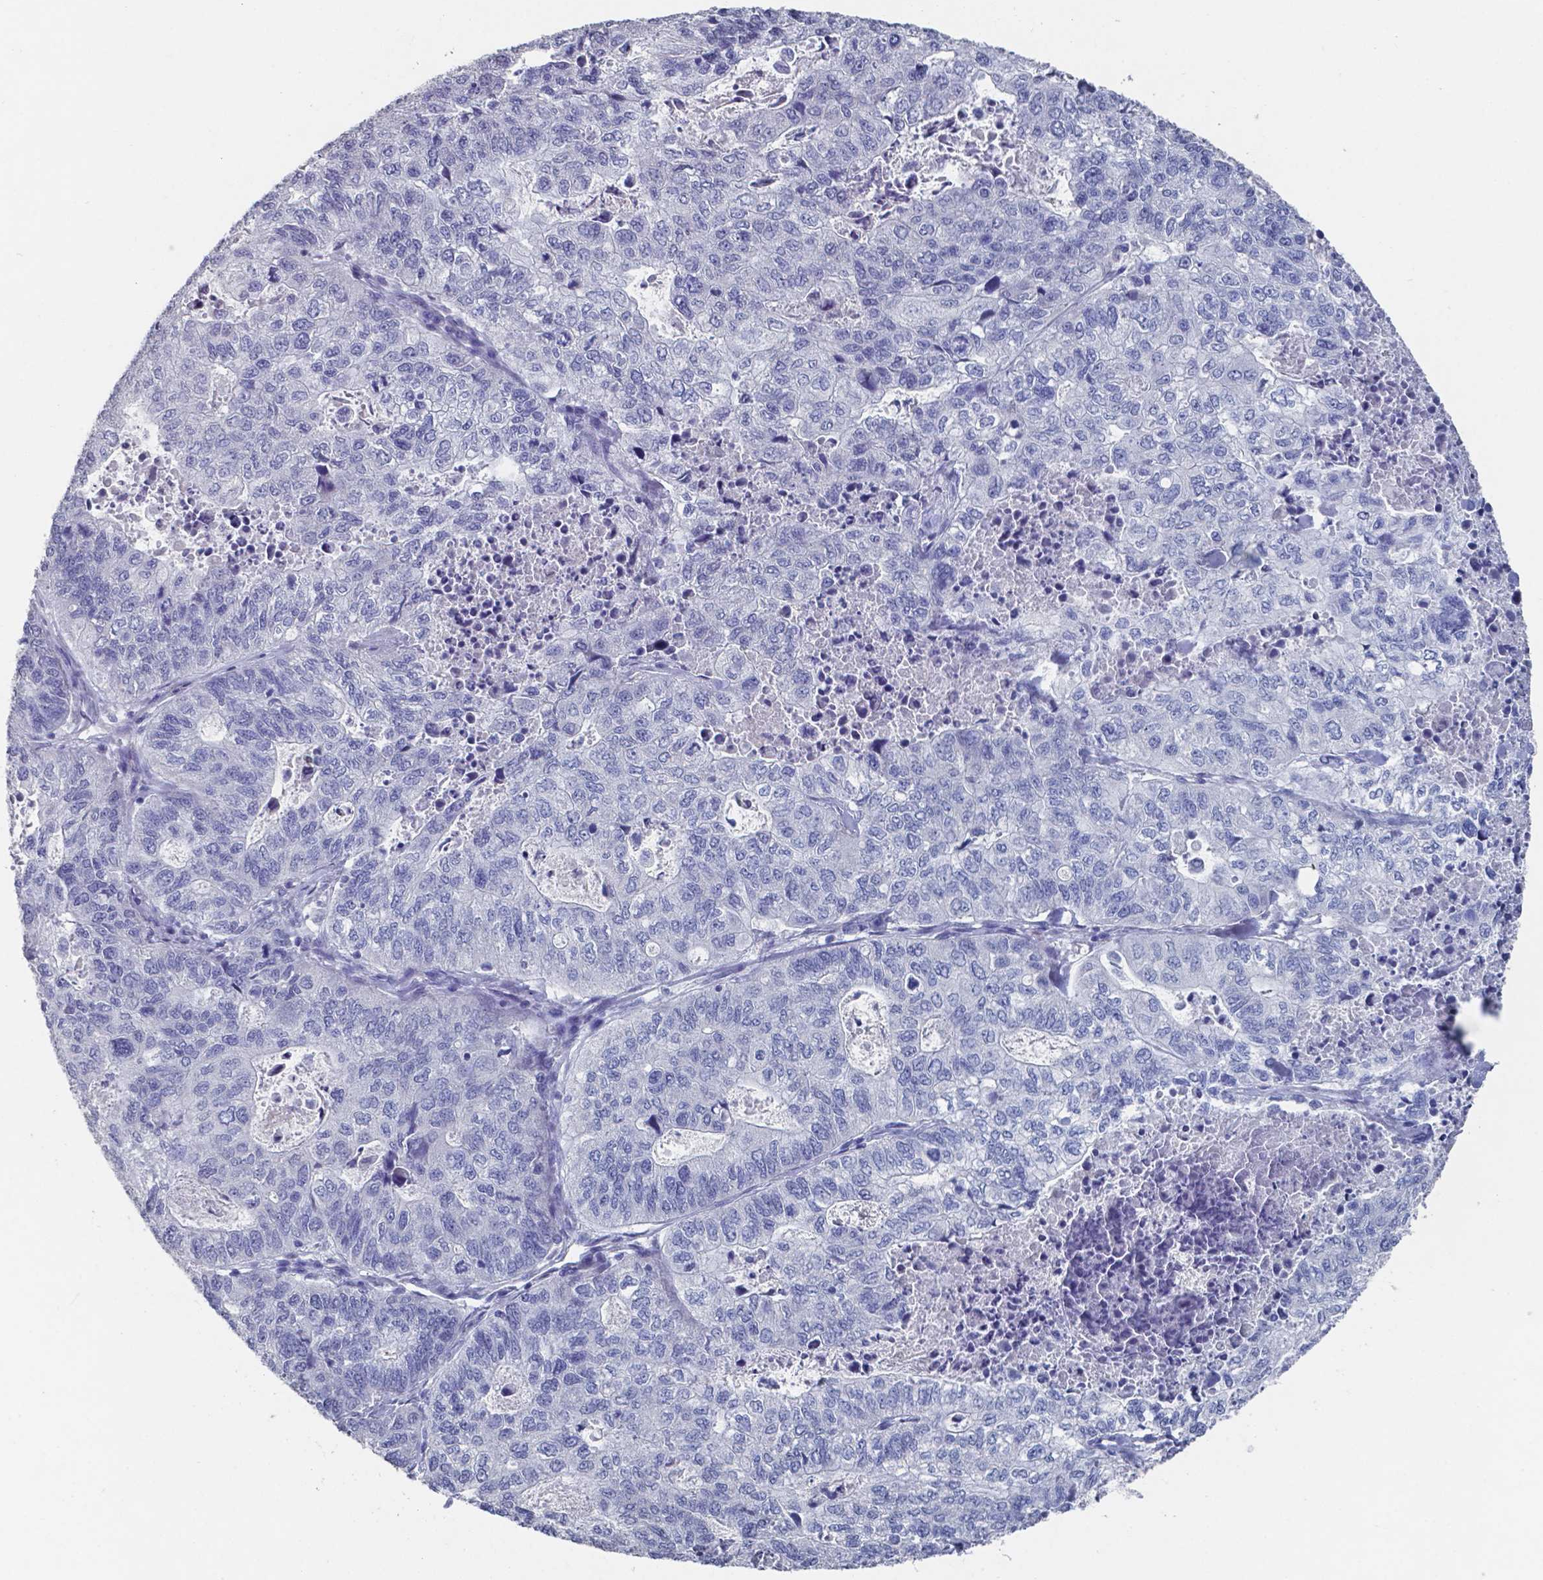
{"staining": {"intensity": "negative", "quantity": "none", "location": "none"}, "tissue": "stomach cancer", "cell_type": "Tumor cells", "image_type": "cancer", "snomed": [{"axis": "morphology", "description": "Adenocarcinoma, NOS"}, {"axis": "topography", "description": "Stomach, upper"}], "caption": "High power microscopy photomicrograph of an immunohistochemistry image of stomach cancer, revealing no significant expression in tumor cells.", "gene": "PLA2R1", "patient": {"sex": "female", "age": 67}}